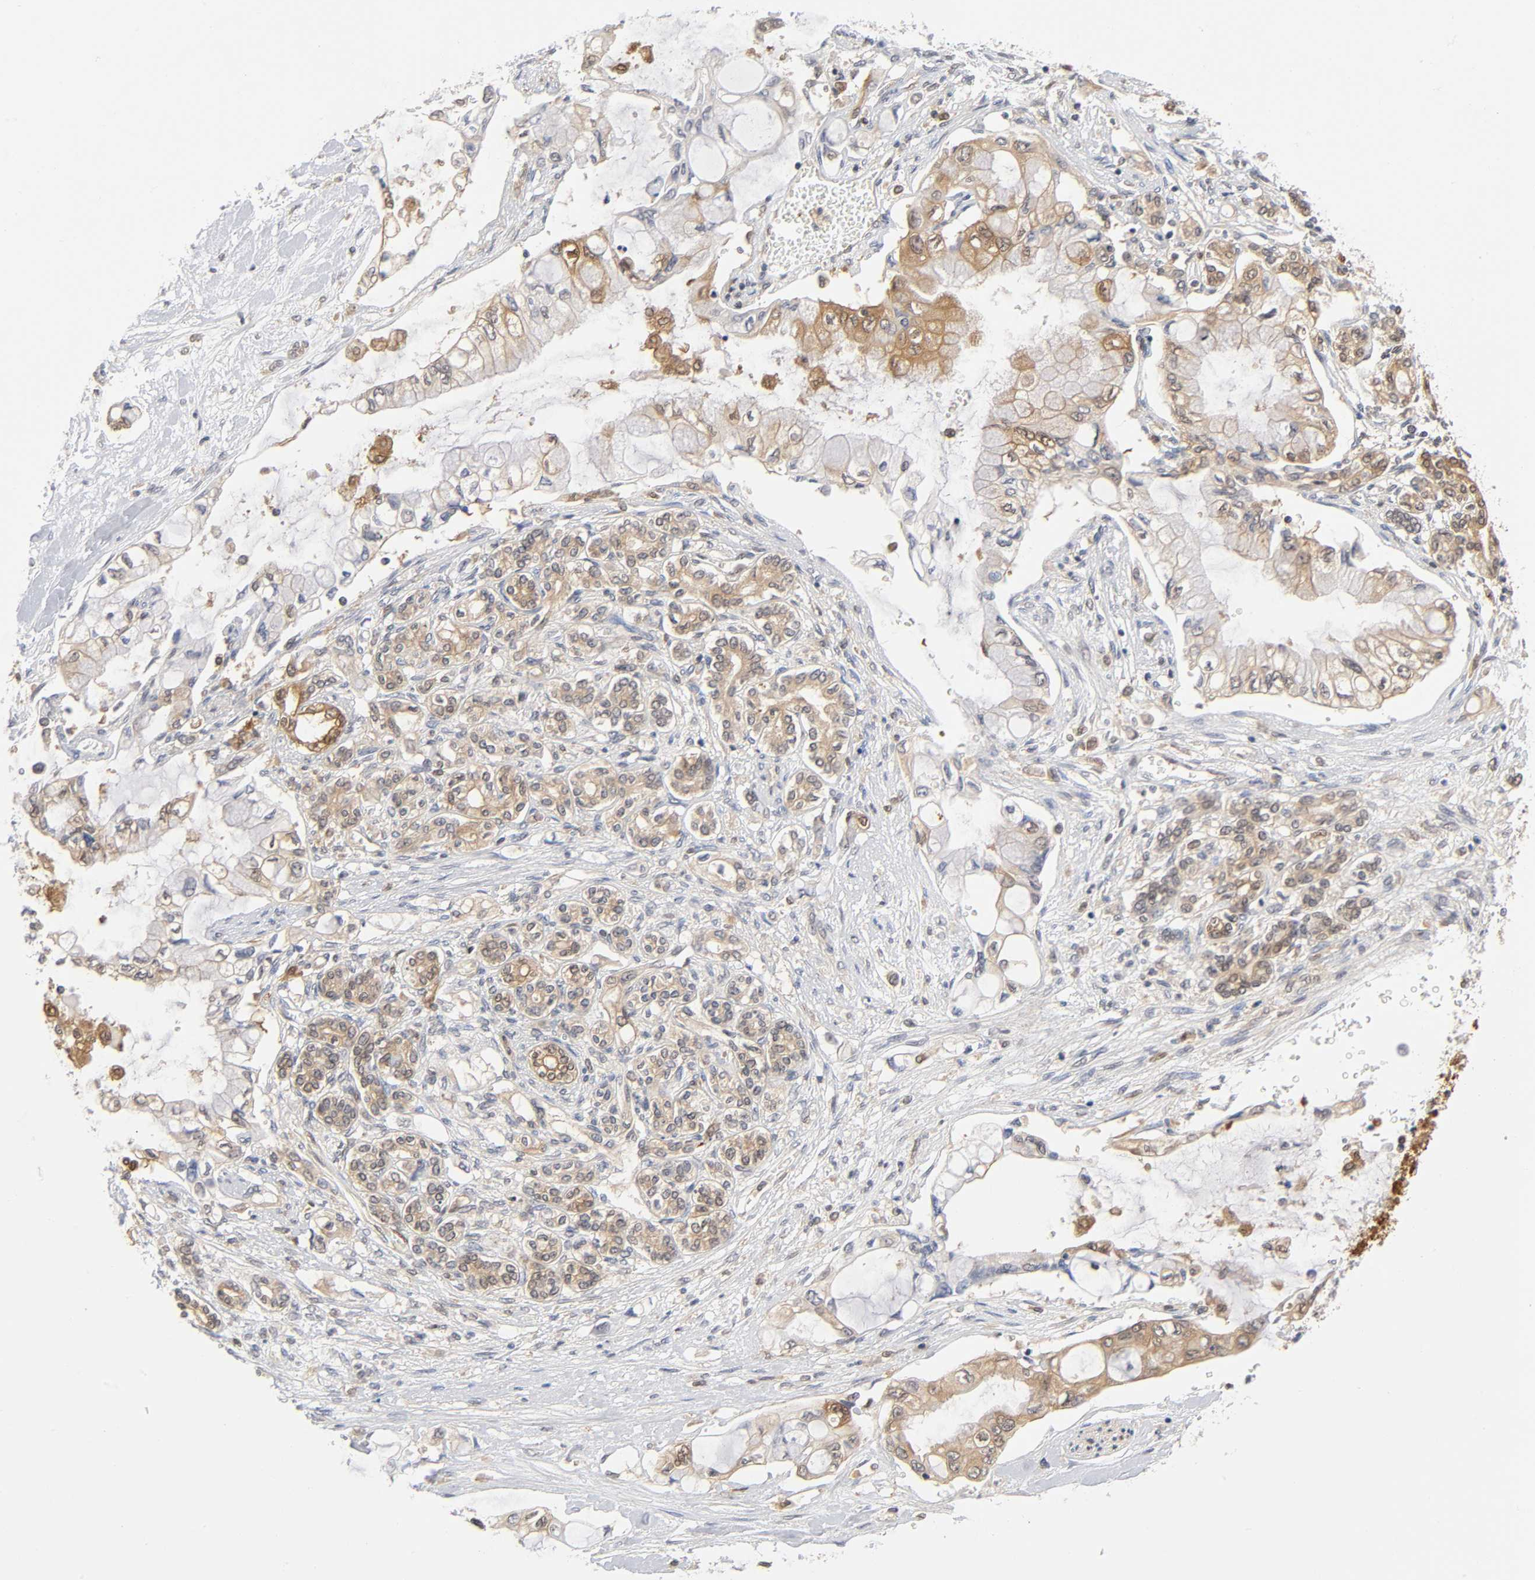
{"staining": {"intensity": "moderate", "quantity": "25%-75%", "location": "cytoplasmic/membranous"}, "tissue": "pancreatic cancer", "cell_type": "Tumor cells", "image_type": "cancer", "snomed": [{"axis": "morphology", "description": "Adenocarcinoma, NOS"}, {"axis": "topography", "description": "Pancreas"}], "caption": "Adenocarcinoma (pancreatic) tissue displays moderate cytoplasmic/membranous expression in approximately 25%-75% of tumor cells", "gene": "DFFB", "patient": {"sex": "female", "age": 70}}